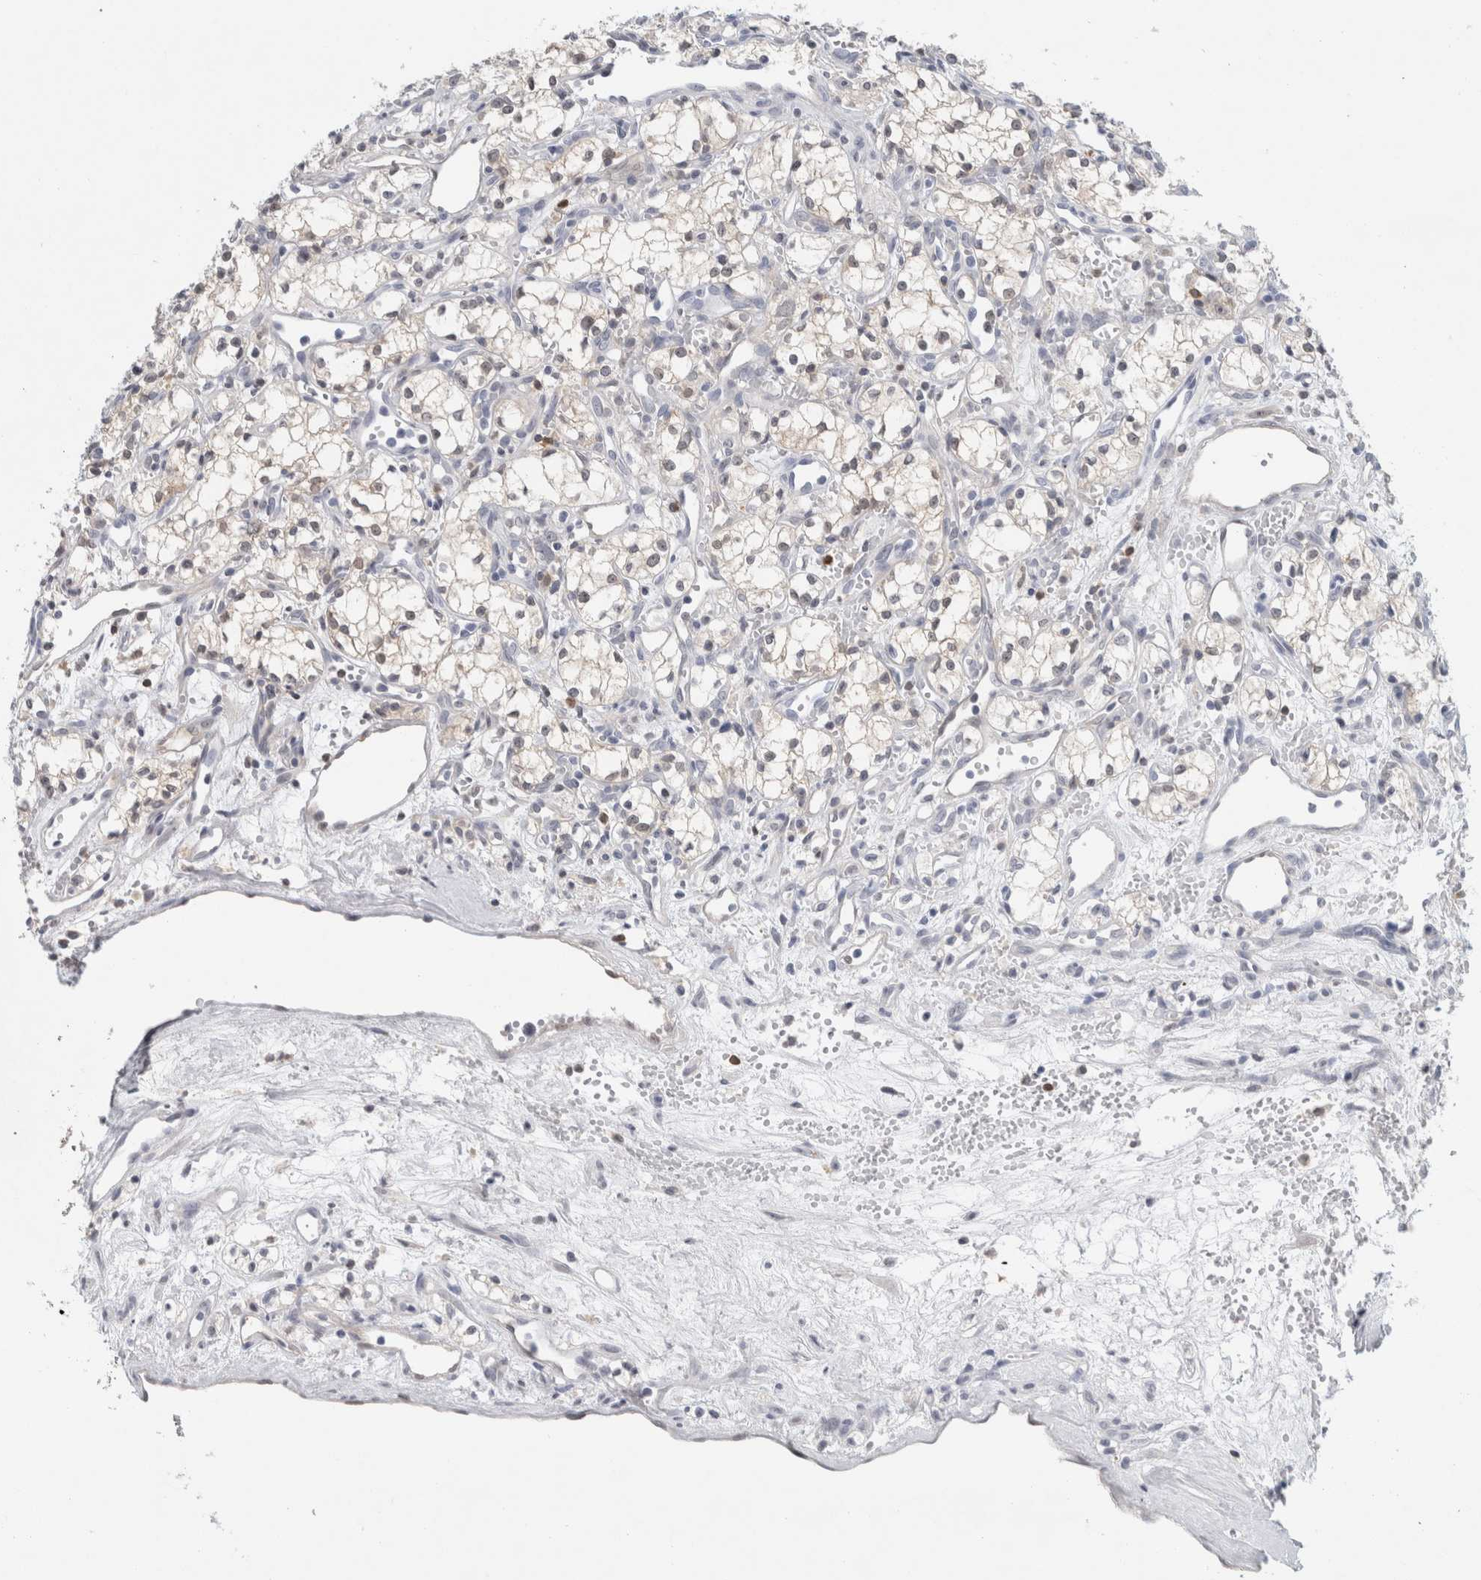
{"staining": {"intensity": "negative", "quantity": "none", "location": "none"}, "tissue": "renal cancer", "cell_type": "Tumor cells", "image_type": "cancer", "snomed": [{"axis": "morphology", "description": "Adenocarcinoma, NOS"}, {"axis": "topography", "description": "Kidney"}], "caption": "Histopathology image shows no protein positivity in tumor cells of renal cancer tissue.", "gene": "CASP6", "patient": {"sex": "male", "age": 59}}